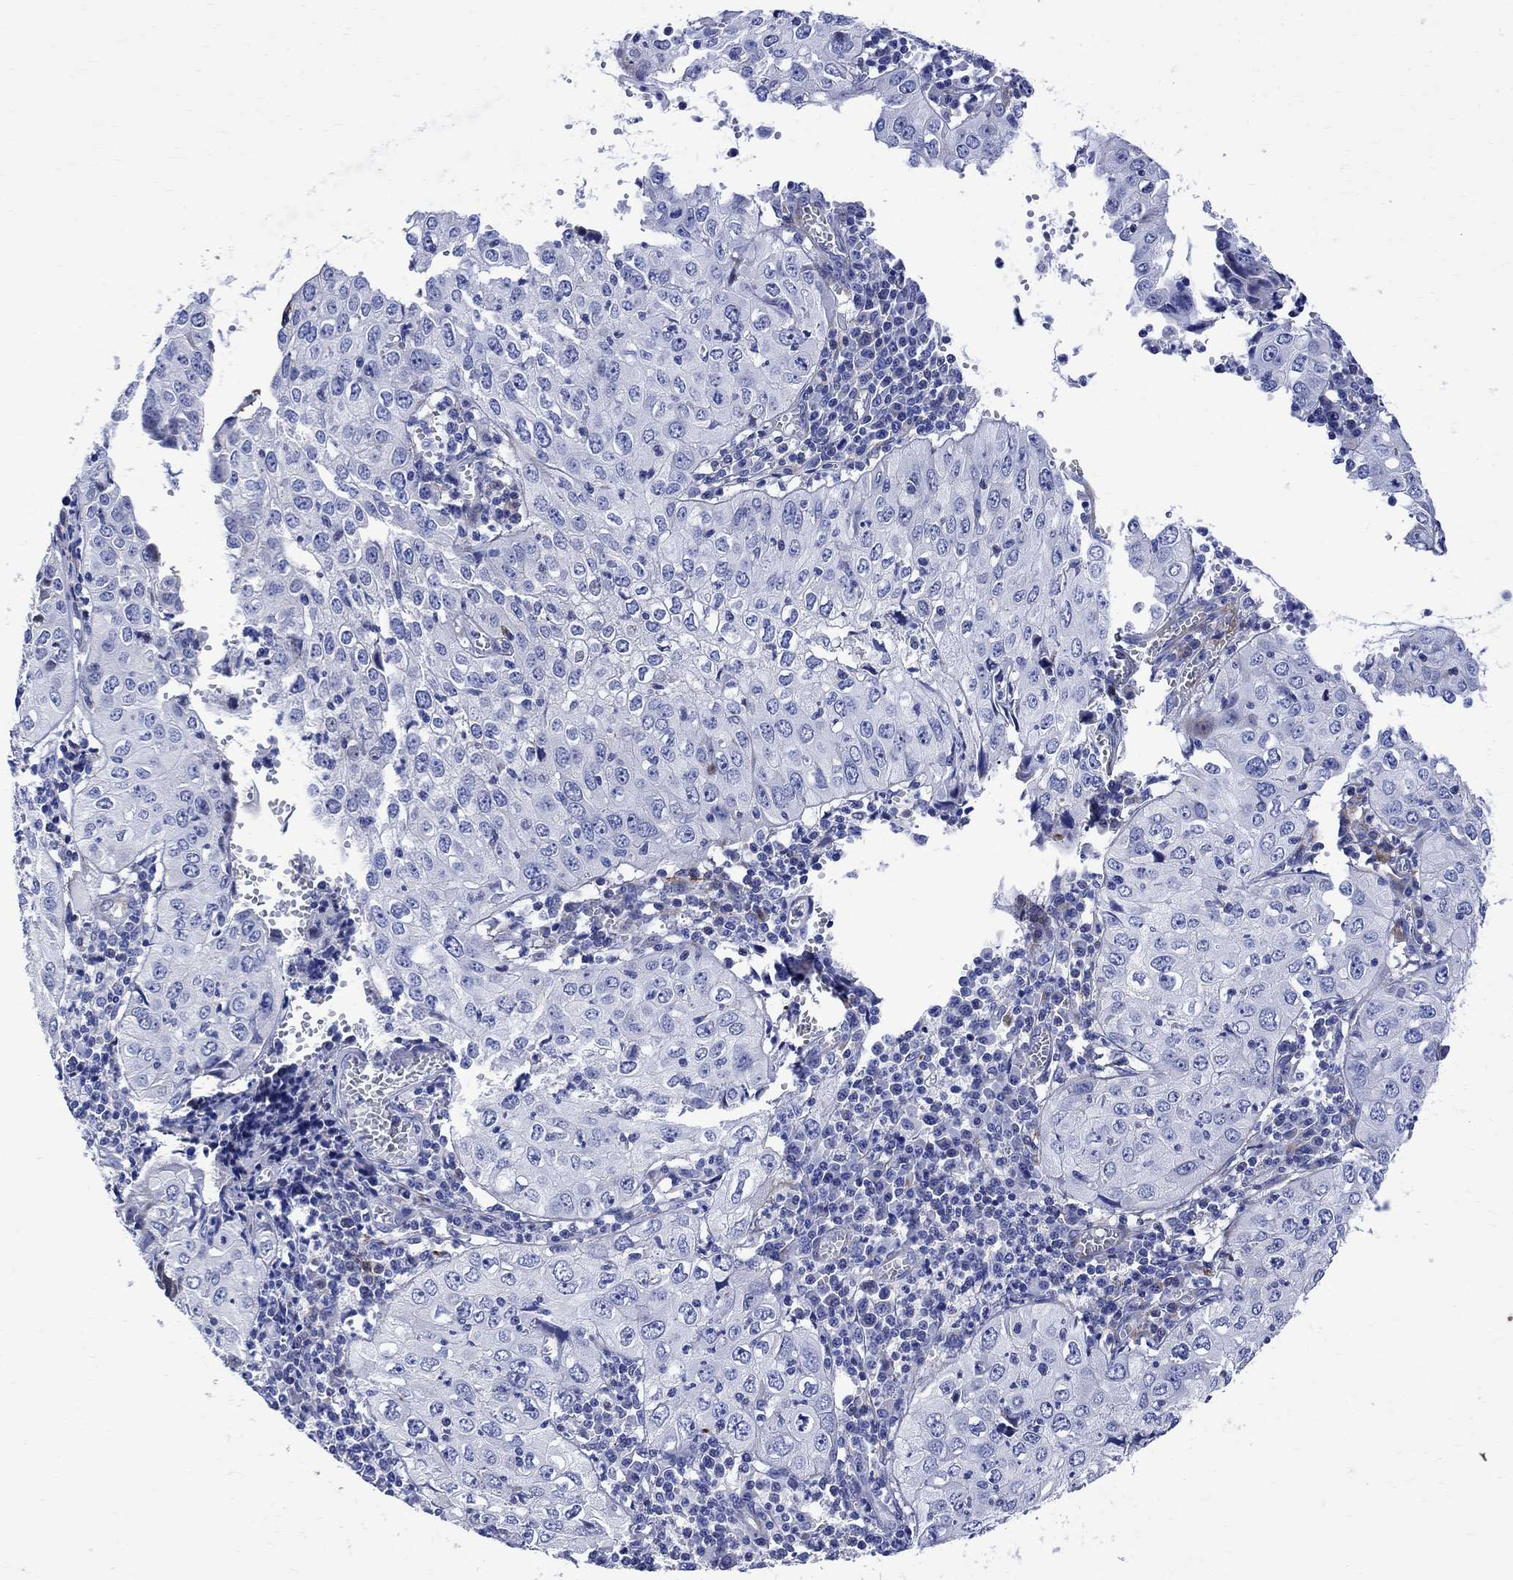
{"staining": {"intensity": "negative", "quantity": "none", "location": "none"}, "tissue": "cervical cancer", "cell_type": "Tumor cells", "image_type": "cancer", "snomed": [{"axis": "morphology", "description": "Squamous cell carcinoma, NOS"}, {"axis": "topography", "description": "Cervix"}], "caption": "Cervical squamous cell carcinoma stained for a protein using IHC shows no staining tumor cells.", "gene": "PARVB", "patient": {"sex": "female", "age": 24}}